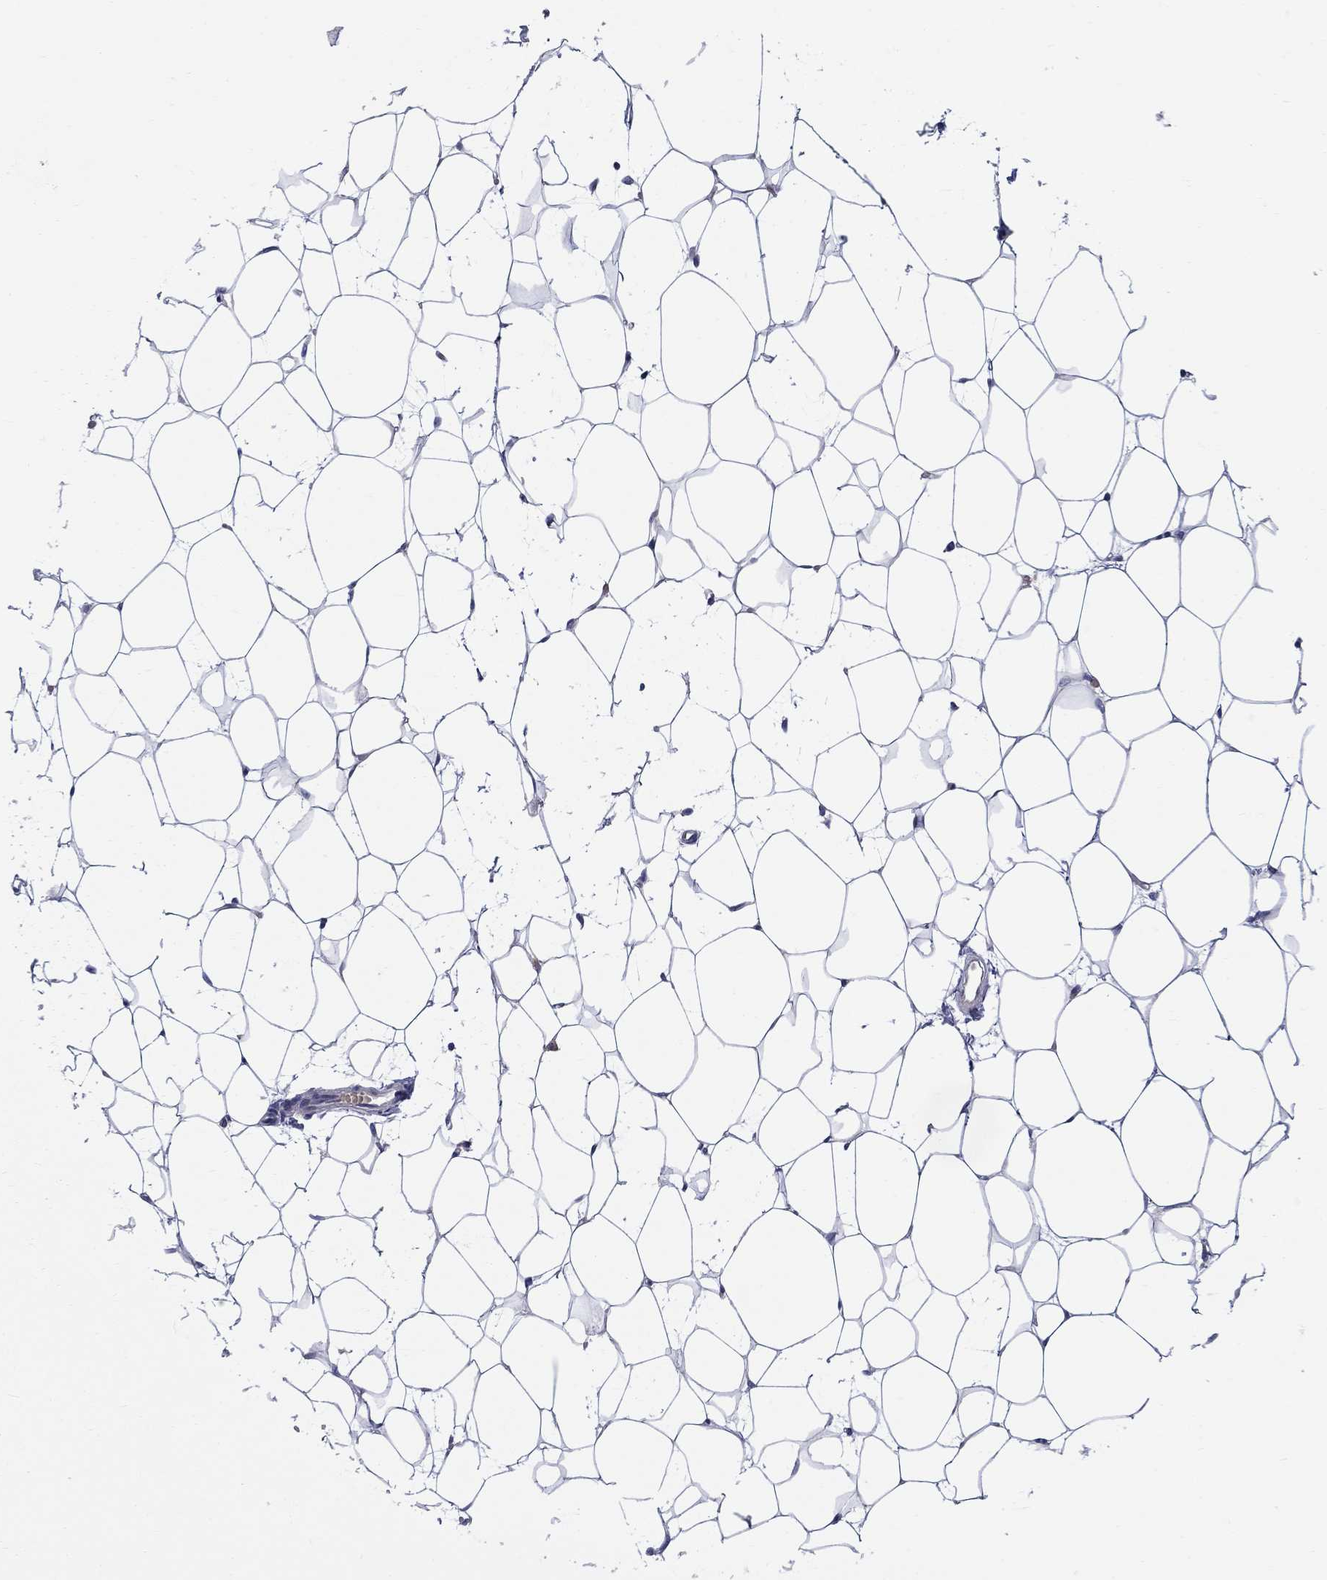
{"staining": {"intensity": "negative", "quantity": "none", "location": "none"}, "tissue": "breast", "cell_type": "Adipocytes", "image_type": "normal", "snomed": [{"axis": "morphology", "description": "Normal tissue, NOS"}, {"axis": "topography", "description": "Breast"}], "caption": "This is an immunohistochemistry (IHC) histopathology image of benign human breast. There is no expression in adipocytes.", "gene": "QRFPR", "patient": {"sex": "female", "age": 37}}